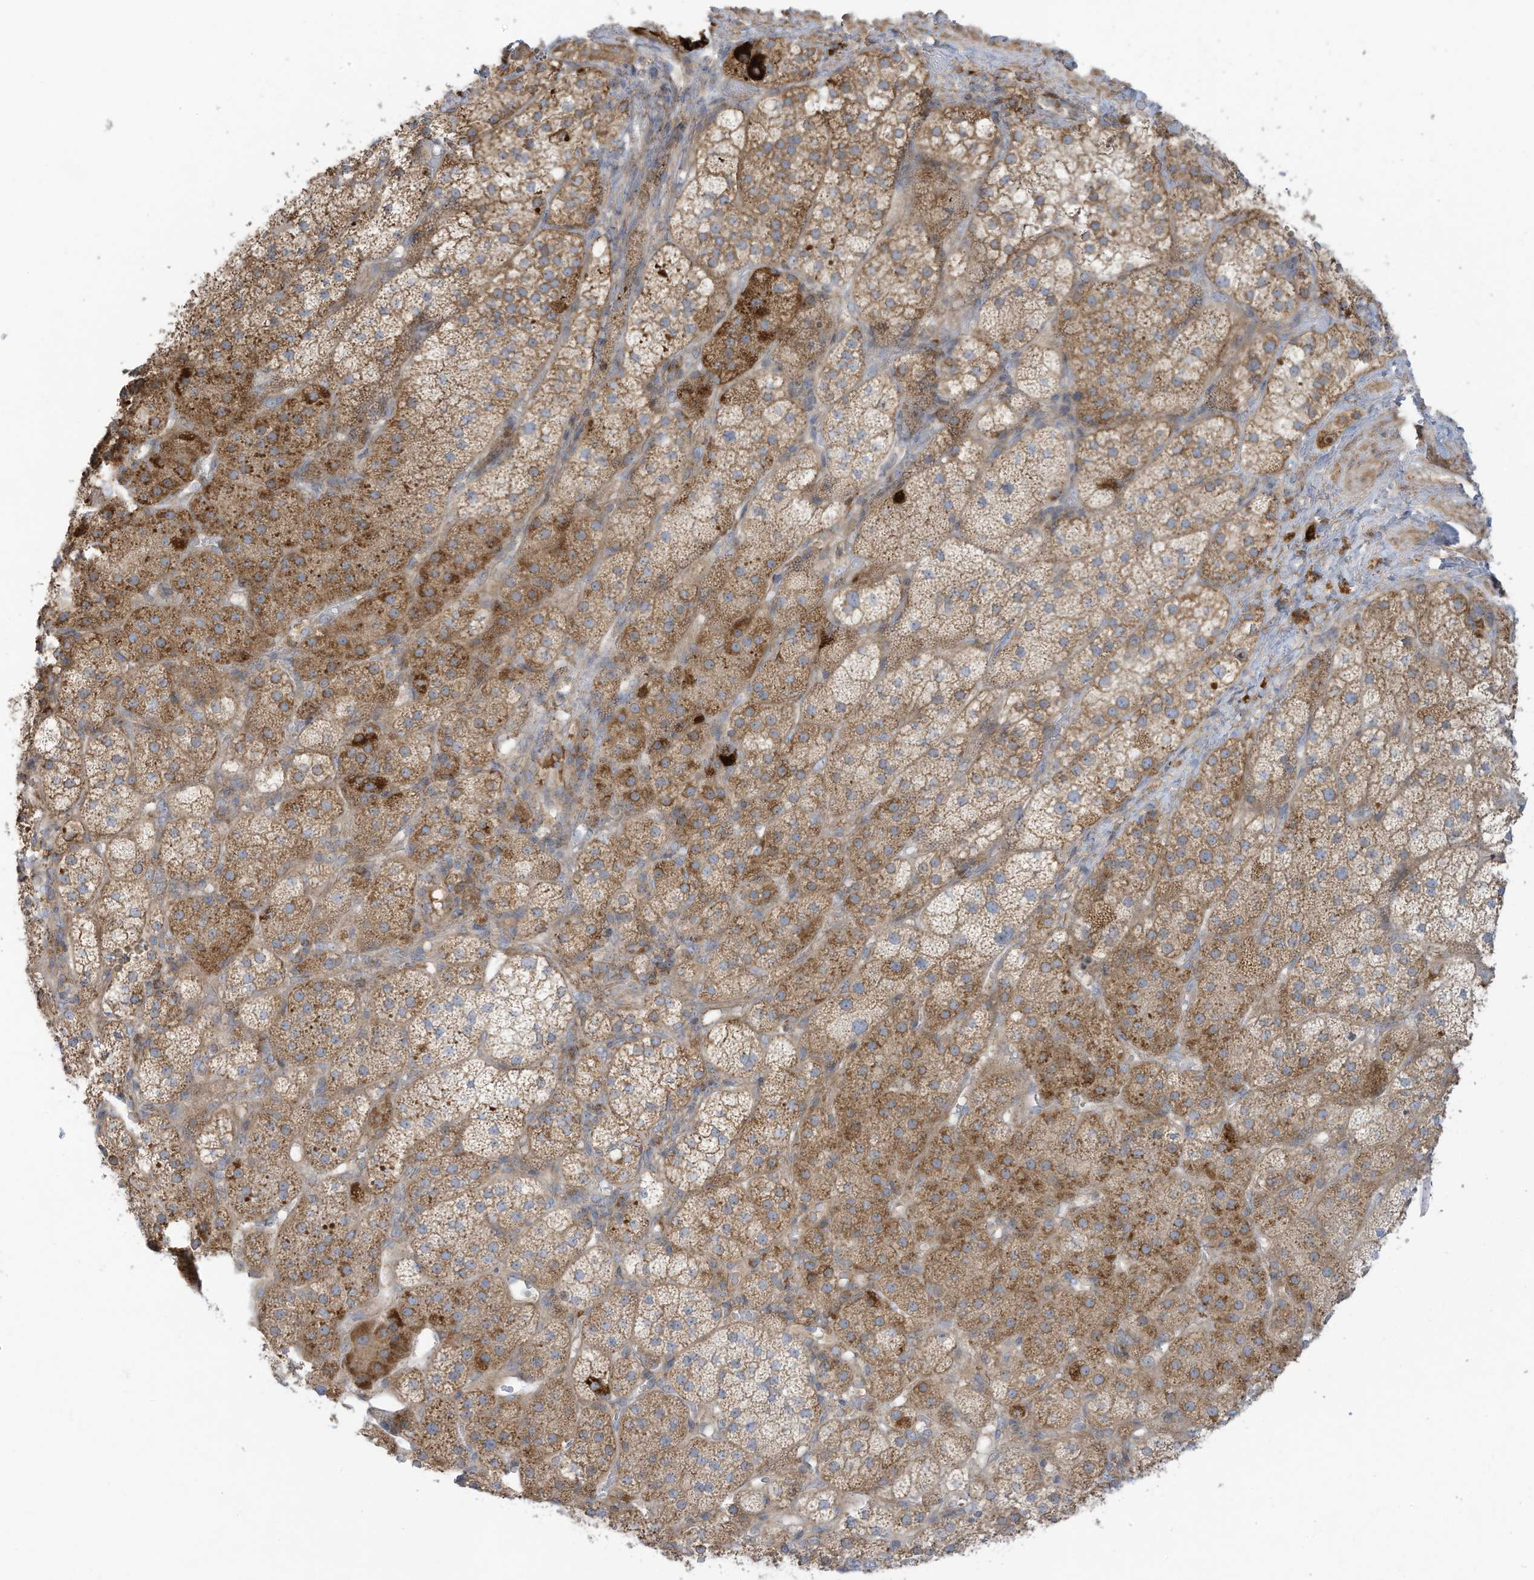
{"staining": {"intensity": "strong", "quantity": "25%-75%", "location": "cytoplasmic/membranous"}, "tissue": "adrenal gland", "cell_type": "Glandular cells", "image_type": "normal", "snomed": [{"axis": "morphology", "description": "Normal tissue, NOS"}, {"axis": "topography", "description": "Adrenal gland"}], "caption": "Protein staining of unremarkable adrenal gland displays strong cytoplasmic/membranous staining in about 25%-75% of glandular cells. The protein is stained brown, and the nuclei are stained in blue (DAB (3,3'-diaminobenzidine) IHC with brightfield microscopy, high magnification).", "gene": "CGAS", "patient": {"sex": "male", "age": 57}}